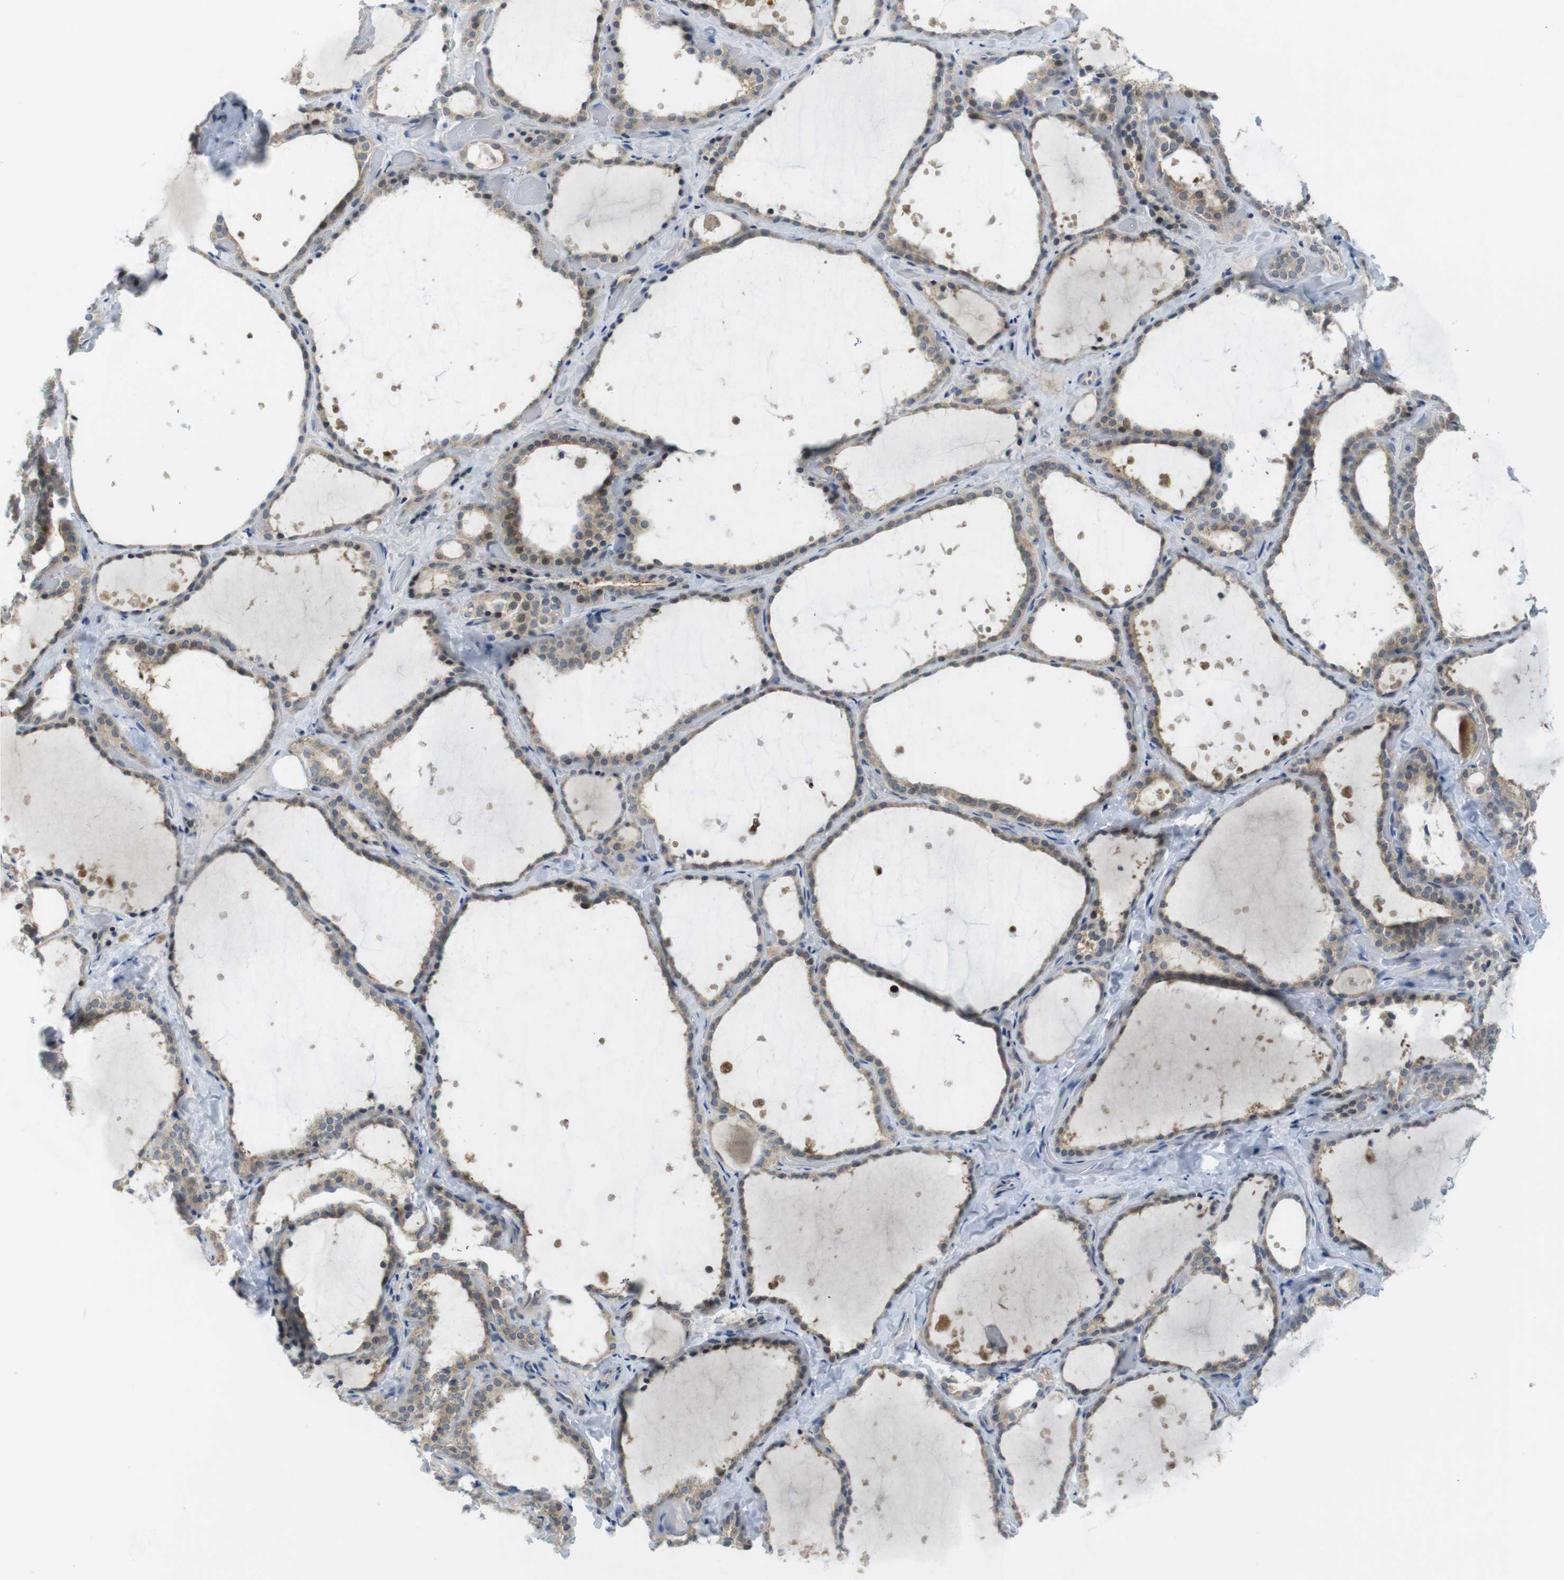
{"staining": {"intensity": "weak", "quantity": ">75%", "location": "cytoplasmic/membranous"}, "tissue": "thyroid gland", "cell_type": "Glandular cells", "image_type": "normal", "snomed": [{"axis": "morphology", "description": "Normal tissue, NOS"}, {"axis": "topography", "description": "Thyroid gland"}], "caption": "Immunohistochemical staining of unremarkable thyroid gland displays >75% levels of weak cytoplasmic/membranous protein staining in approximately >75% of glandular cells. (DAB (3,3'-diaminobenzidine) = brown stain, brightfield microscopy at high magnification).", "gene": "RCC1", "patient": {"sex": "female", "age": 44}}